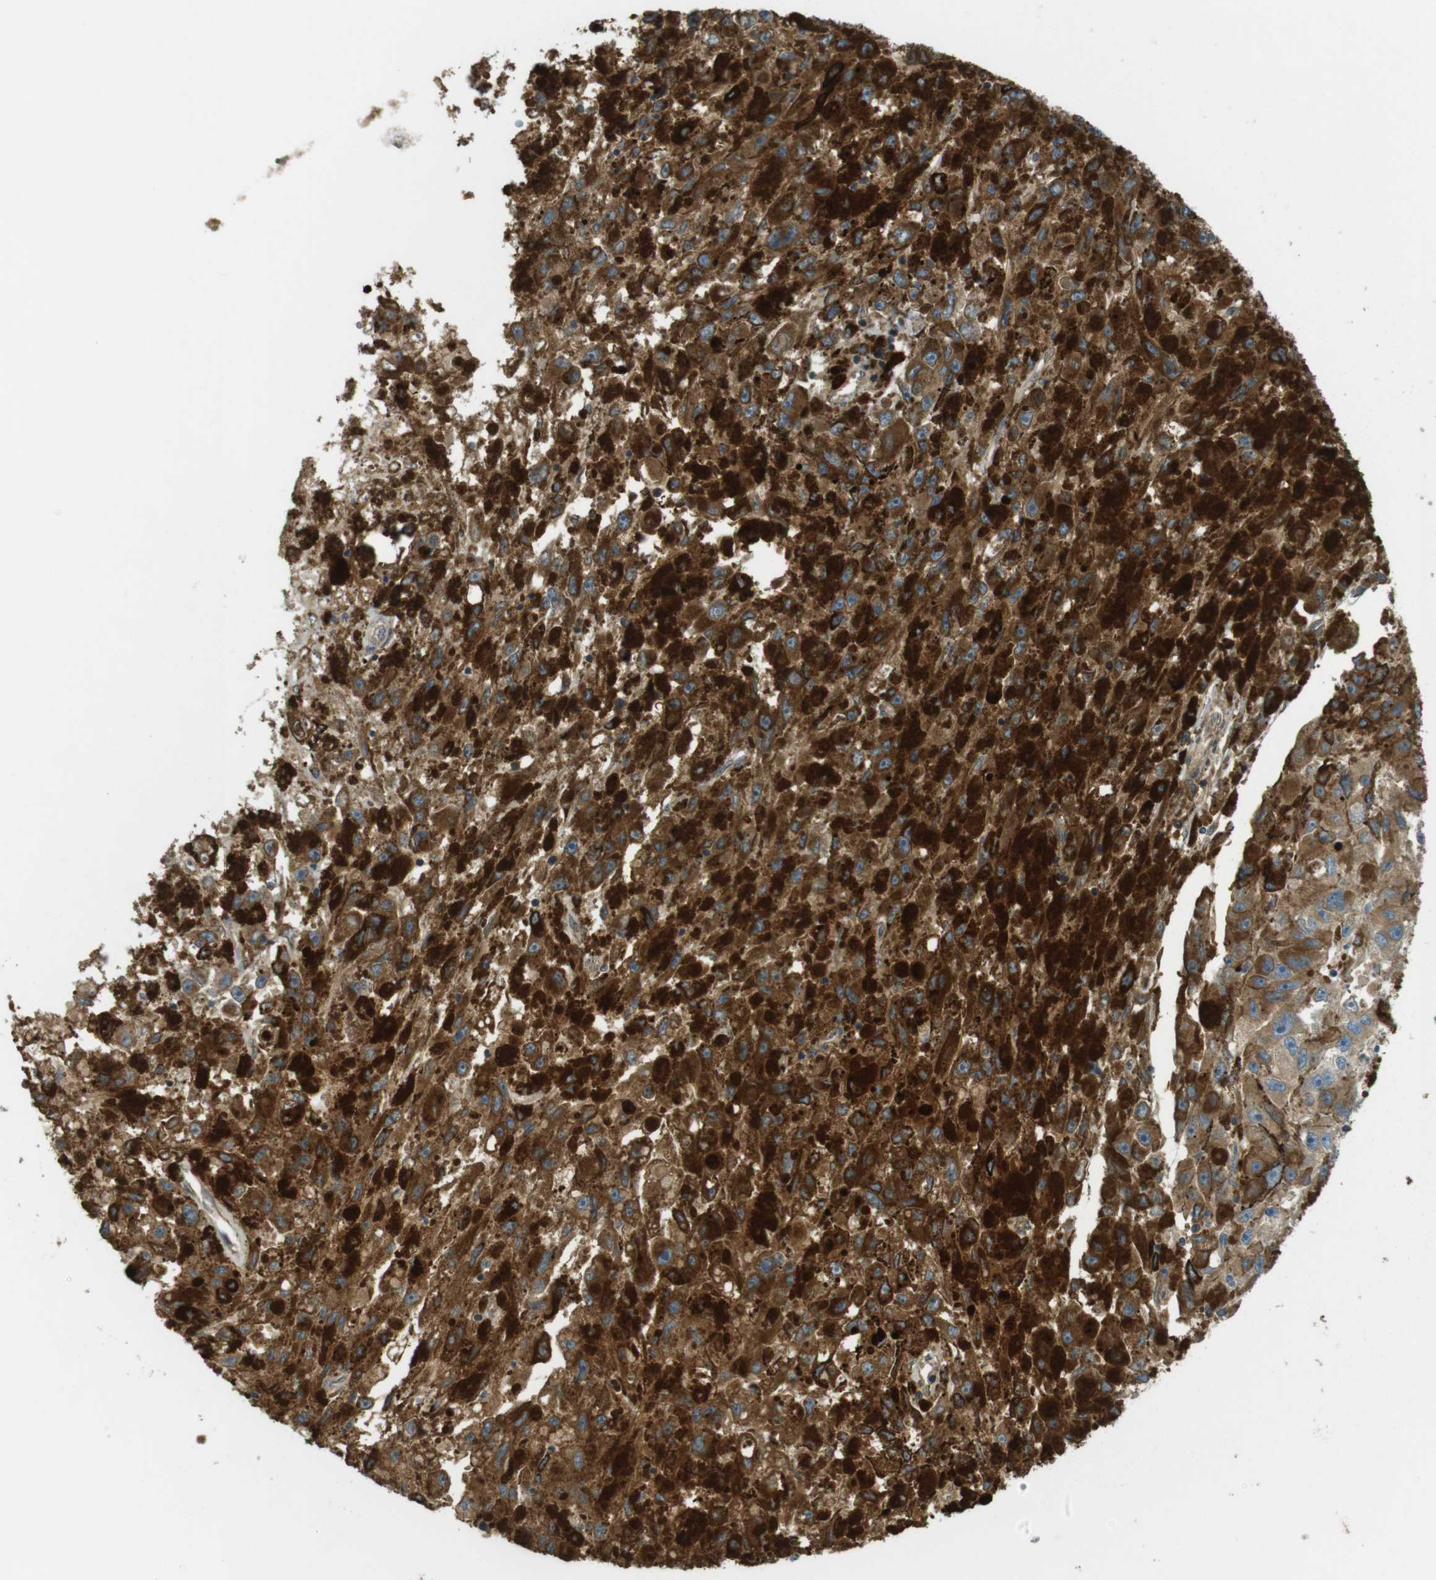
{"staining": {"intensity": "moderate", "quantity": ">75%", "location": "cytoplasmic/membranous"}, "tissue": "melanoma", "cell_type": "Tumor cells", "image_type": "cancer", "snomed": [{"axis": "morphology", "description": "Malignant melanoma, NOS"}, {"axis": "topography", "description": "Skin"}], "caption": "Protein expression analysis of human malignant melanoma reveals moderate cytoplasmic/membranous staining in about >75% of tumor cells.", "gene": "LAMP1", "patient": {"sex": "female", "age": 104}}